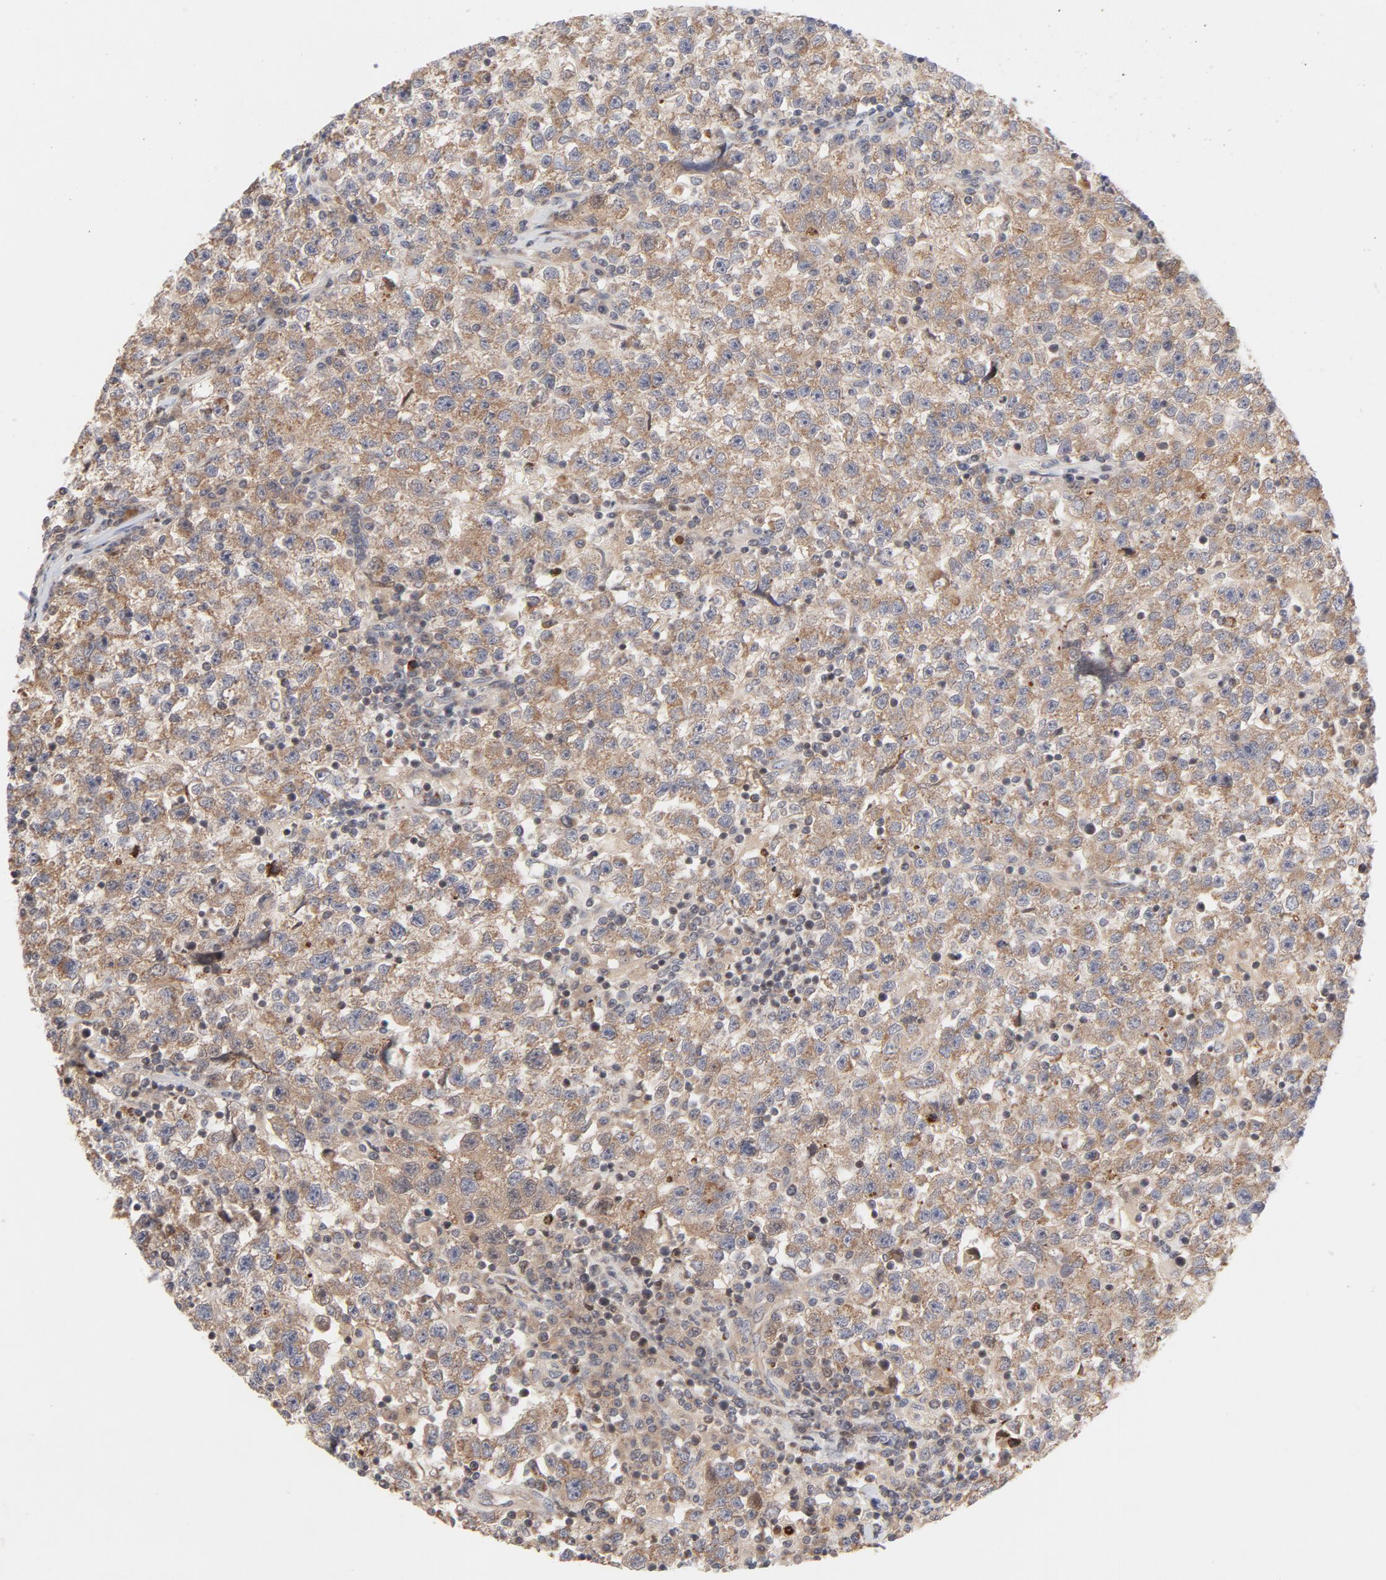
{"staining": {"intensity": "moderate", "quantity": ">75%", "location": "cytoplasmic/membranous"}, "tissue": "testis cancer", "cell_type": "Tumor cells", "image_type": "cancer", "snomed": [{"axis": "morphology", "description": "Seminoma, NOS"}, {"axis": "topography", "description": "Testis"}], "caption": "Immunohistochemistry of human testis cancer (seminoma) displays medium levels of moderate cytoplasmic/membranous expression in about >75% of tumor cells.", "gene": "DNAAF2", "patient": {"sex": "male", "age": 22}}